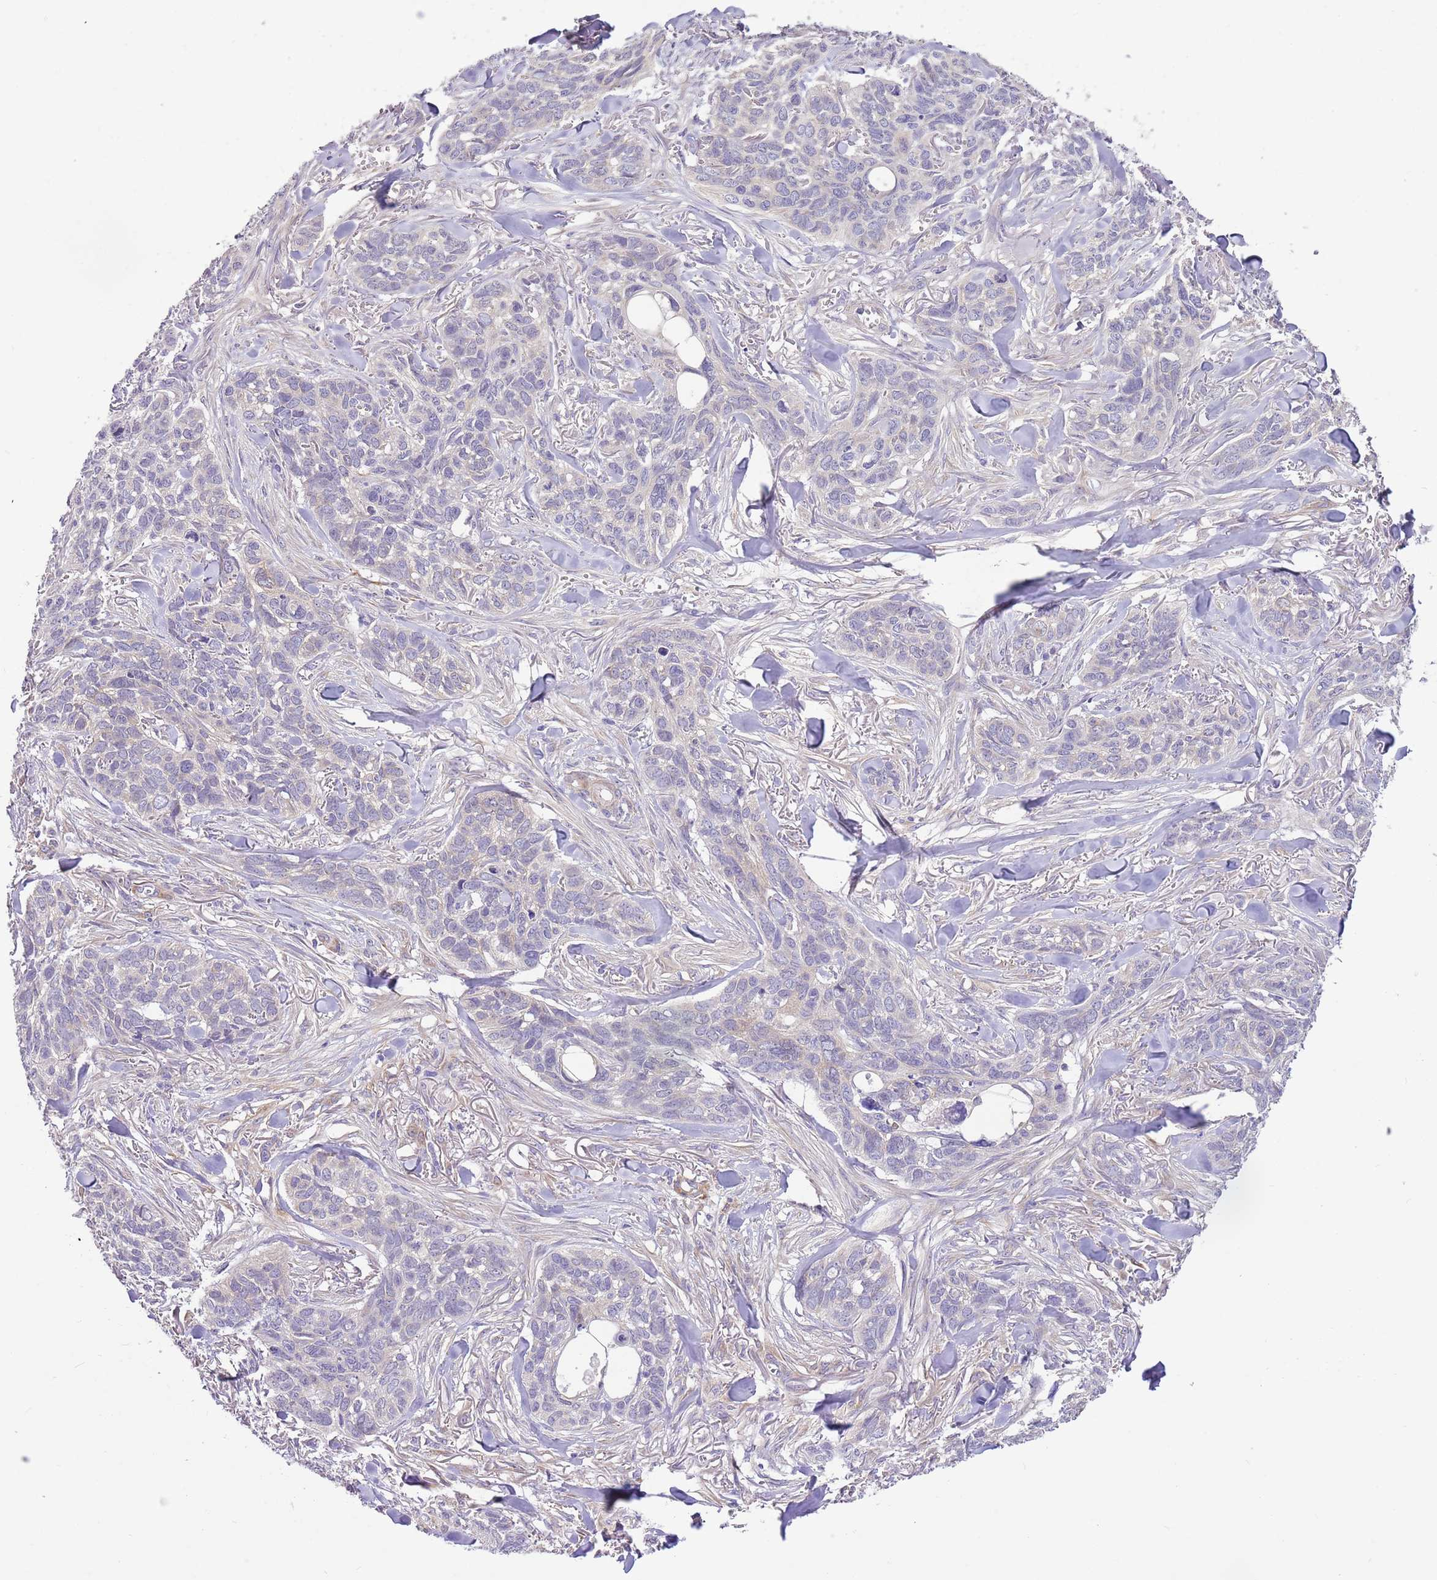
{"staining": {"intensity": "negative", "quantity": "none", "location": "none"}, "tissue": "skin cancer", "cell_type": "Tumor cells", "image_type": "cancer", "snomed": [{"axis": "morphology", "description": "Basal cell carcinoma"}, {"axis": "topography", "description": "Skin"}], "caption": "Basal cell carcinoma (skin) was stained to show a protein in brown. There is no significant expression in tumor cells. Nuclei are stained in blue.", "gene": "RFK", "patient": {"sex": "male", "age": 86}}